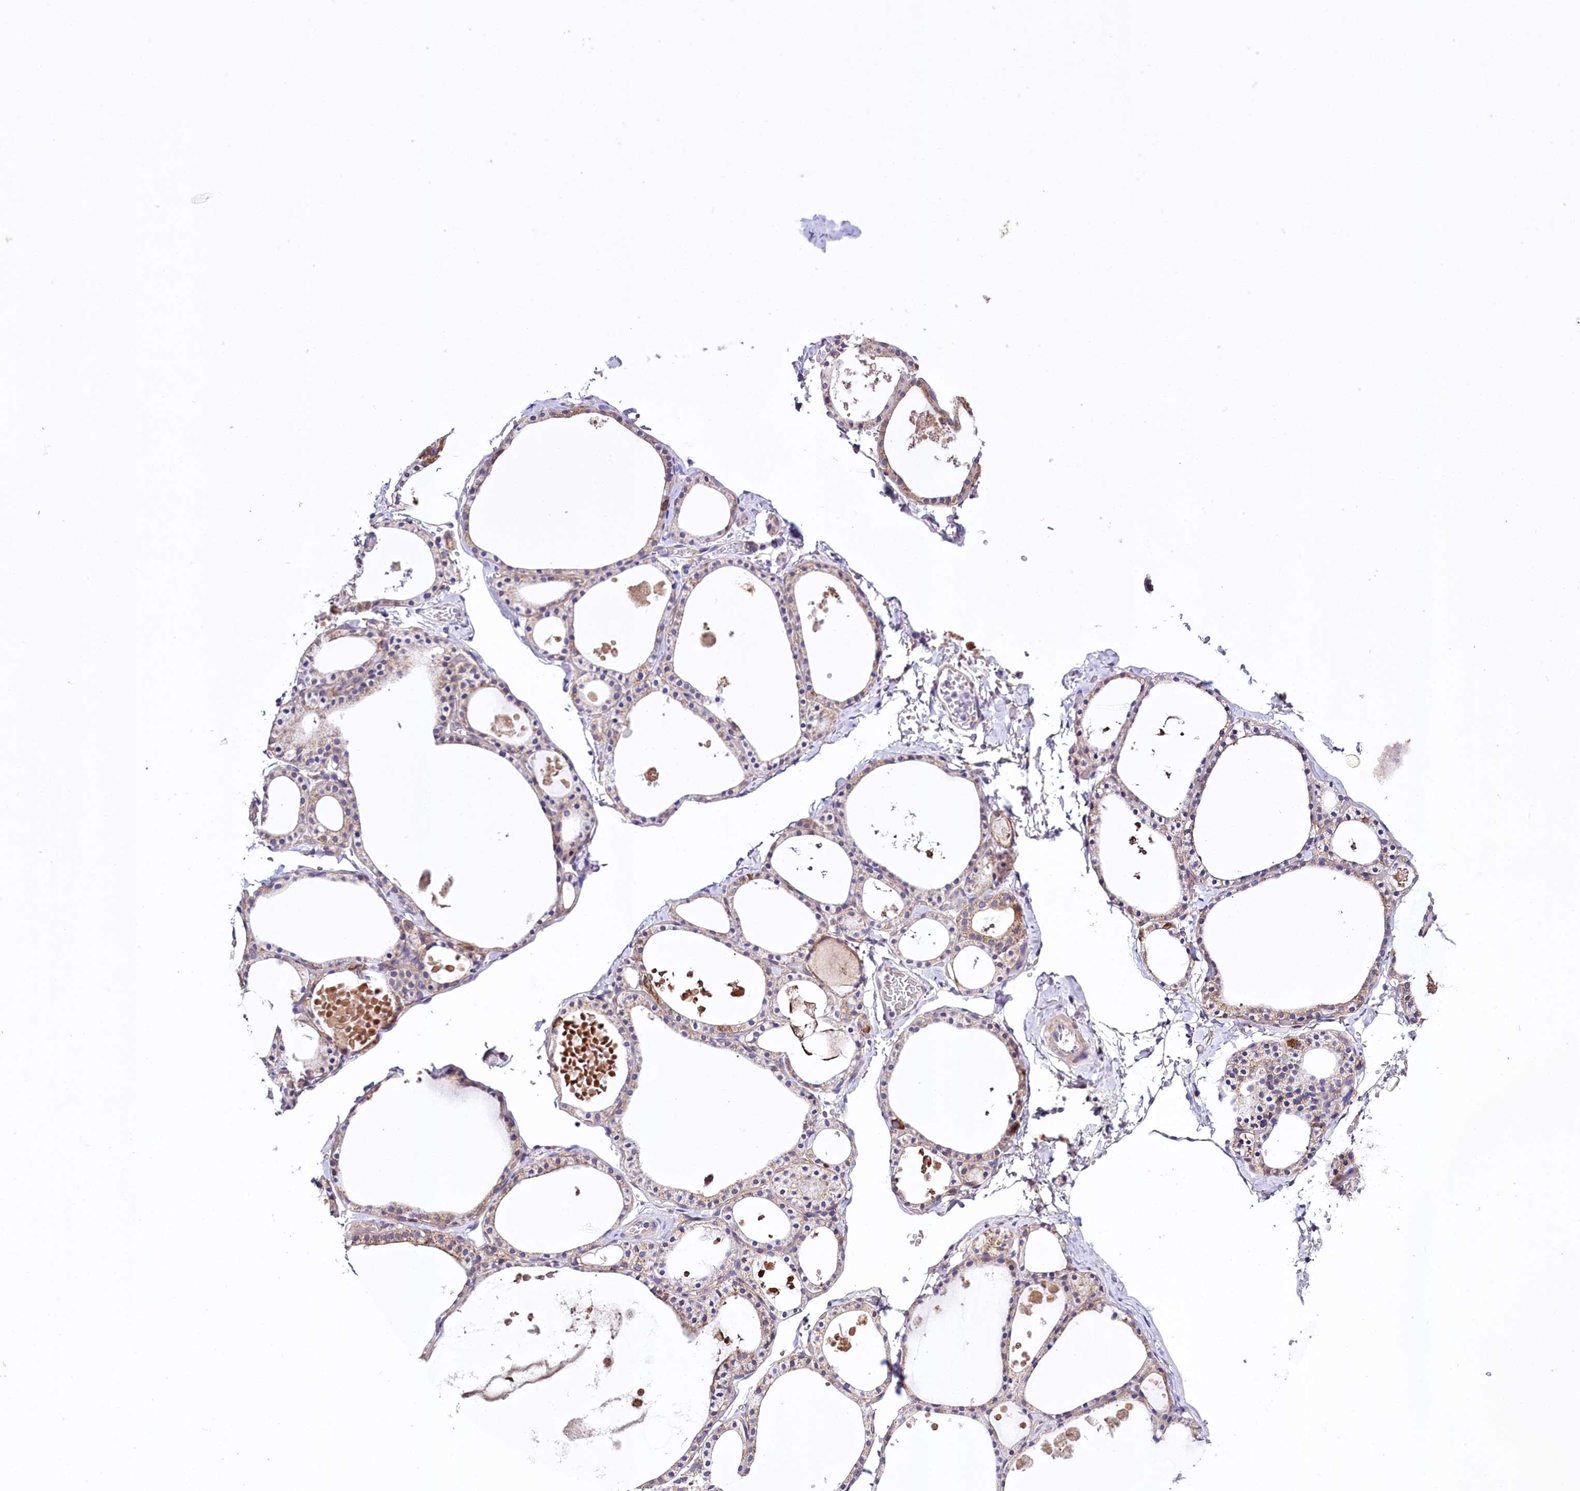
{"staining": {"intensity": "weak", "quantity": "25%-75%", "location": "cytoplasmic/membranous"}, "tissue": "thyroid gland", "cell_type": "Glandular cells", "image_type": "normal", "snomed": [{"axis": "morphology", "description": "Normal tissue, NOS"}, {"axis": "topography", "description": "Thyroid gland"}], "caption": "Thyroid gland stained with immunohistochemistry (IHC) shows weak cytoplasmic/membranous positivity in approximately 25%-75% of glandular cells.", "gene": "ZNF45", "patient": {"sex": "male", "age": 56}}